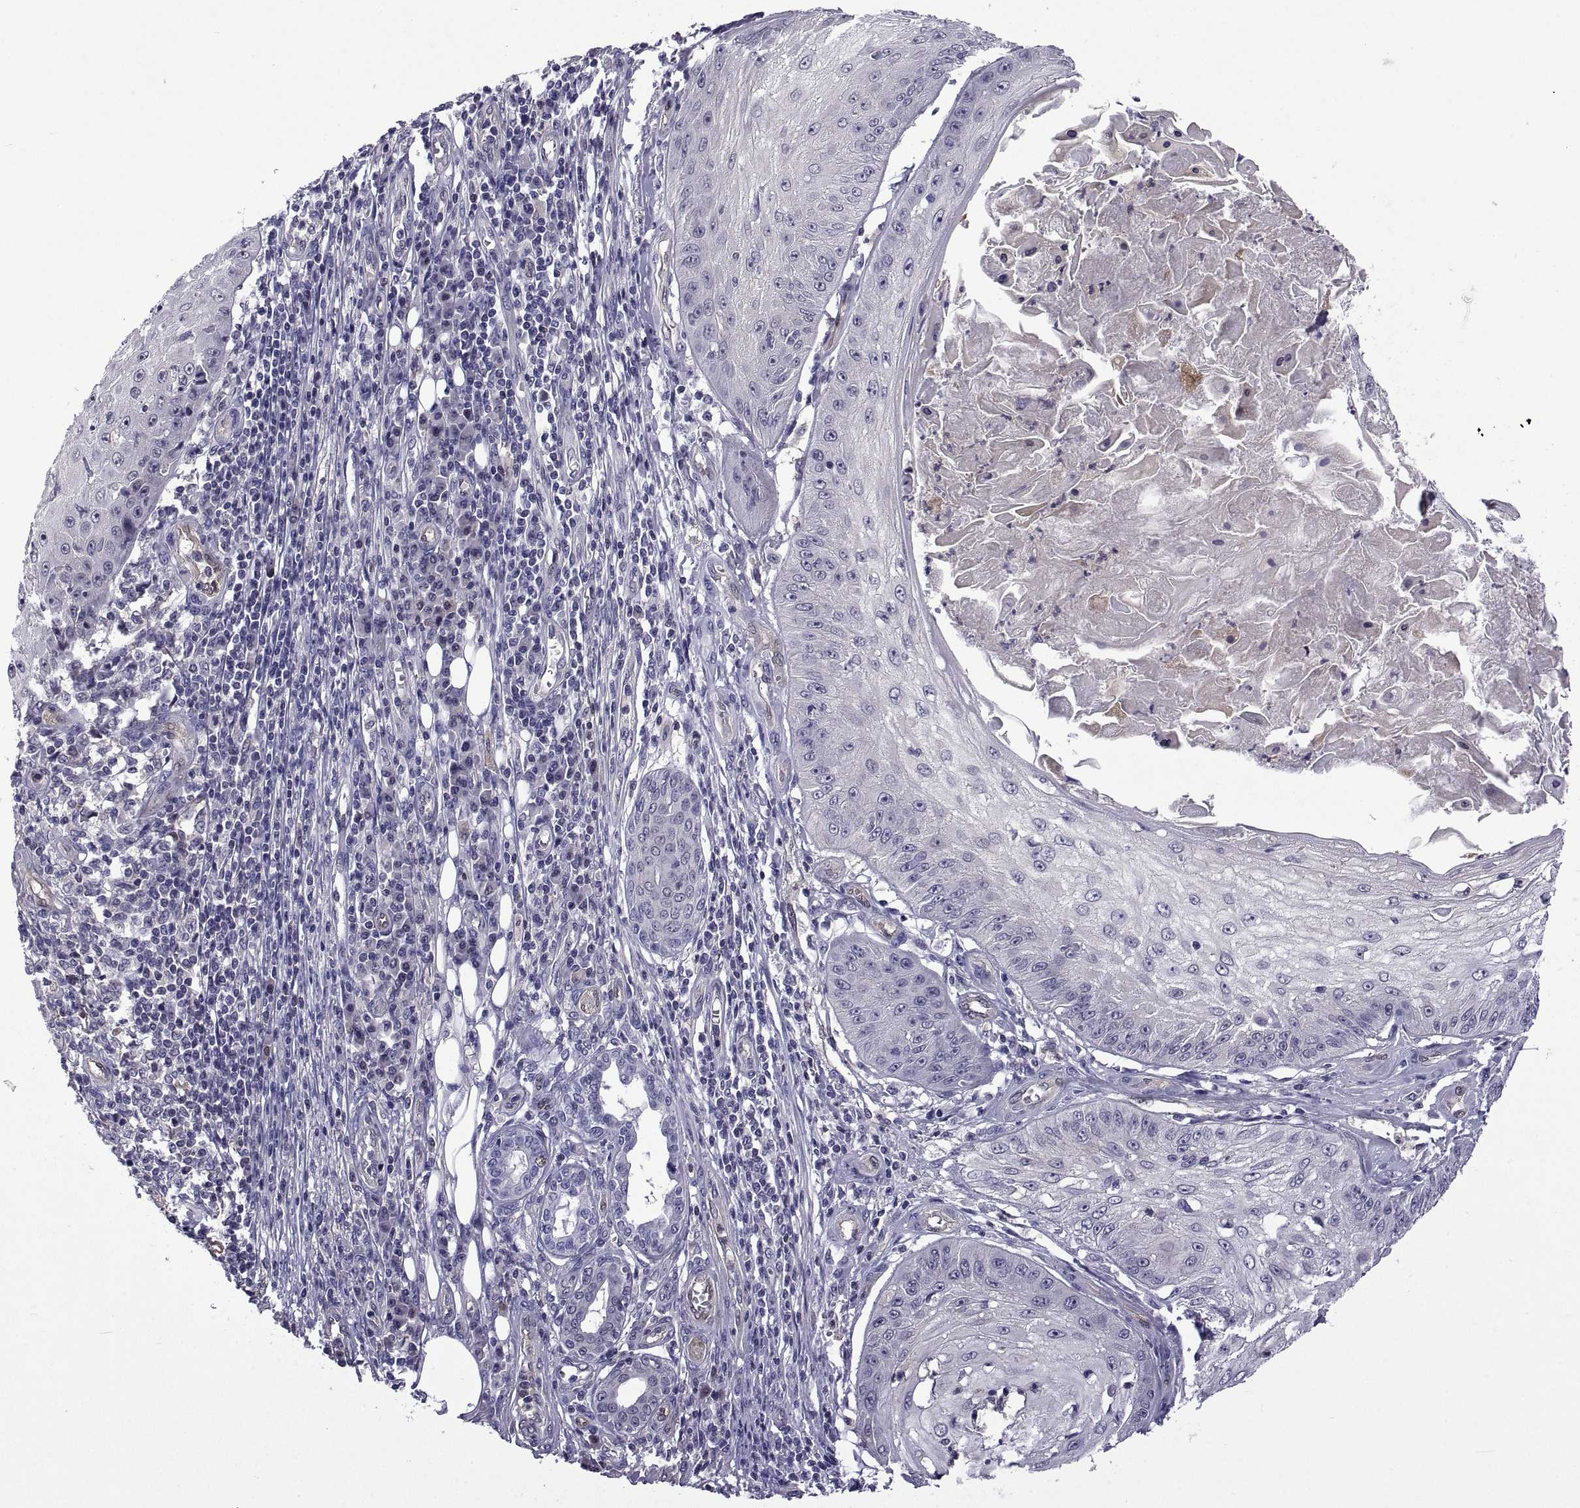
{"staining": {"intensity": "negative", "quantity": "none", "location": "none"}, "tissue": "skin cancer", "cell_type": "Tumor cells", "image_type": "cancer", "snomed": [{"axis": "morphology", "description": "Squamous cell carcinoma, NOS"}, {"axis": "topography", "description": "Skin"}], "caption": "This is an immunohistochemistry histopathology image of human skin squamous cell carcinoma. There is no expression in tumor cells.", "gene": "LCN9", "patient": {"sex": "male", "age": 70}}